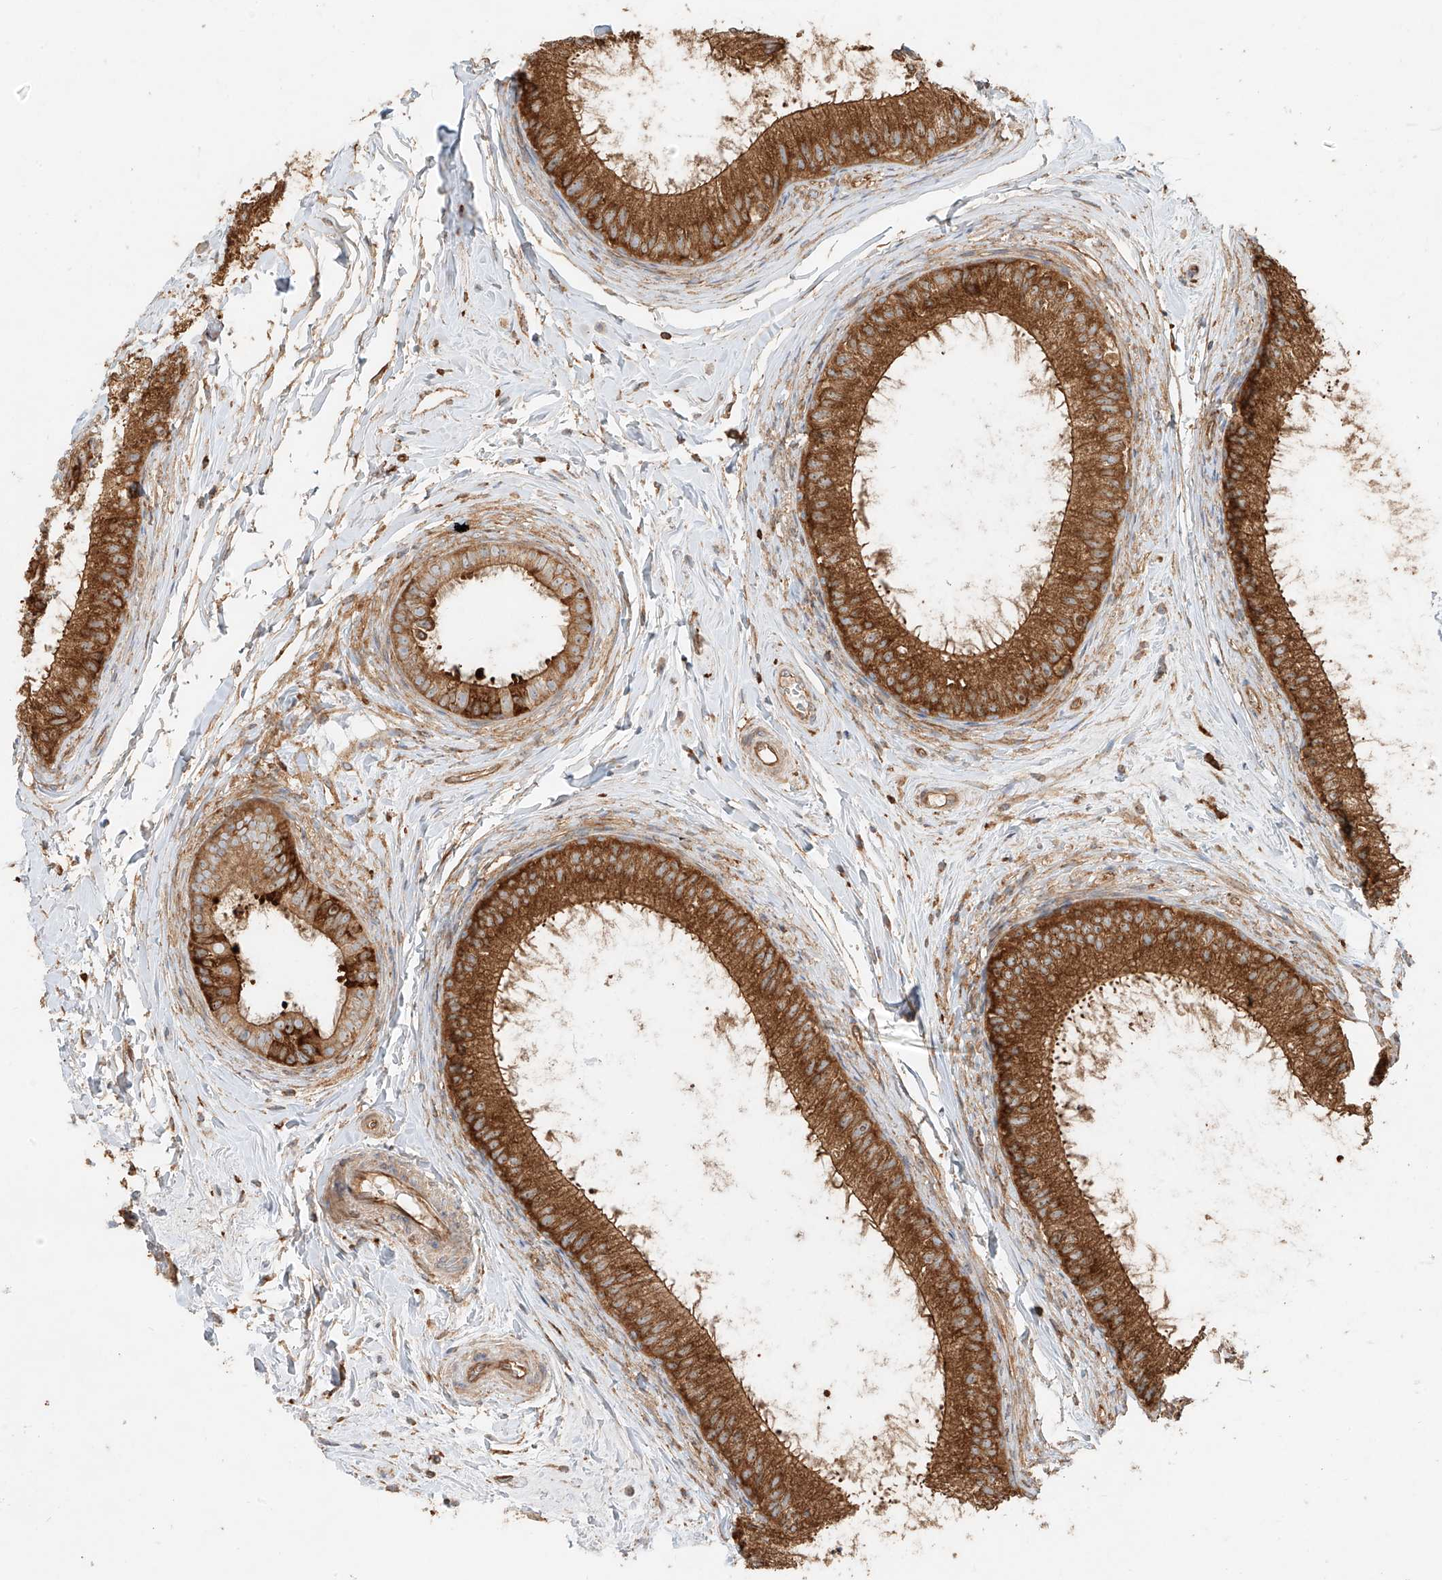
{"staining": {"intensity": "strong", "quantity": ">75%", "location": "cytoplasmic/membranous"}, "tissue": "epididymis", "cell_type": "Glandular cells", "image_type": "normal", "snomed": [{"axis": "morphology", "description": "Normal tissue, NOS"}, {"axis": "topography", "description": "Epididymis"}], "caption": "Immunohistochemical staining of unremarkable epididymis reveals high levels of strong cytoplasmic/membranous staining in about >75% of glandular cells. (brown staining indicates protein expression, while blue staining denotes nuclei).", "gene": "SNX9", "patient": {"sex": "male", "age": 34}}